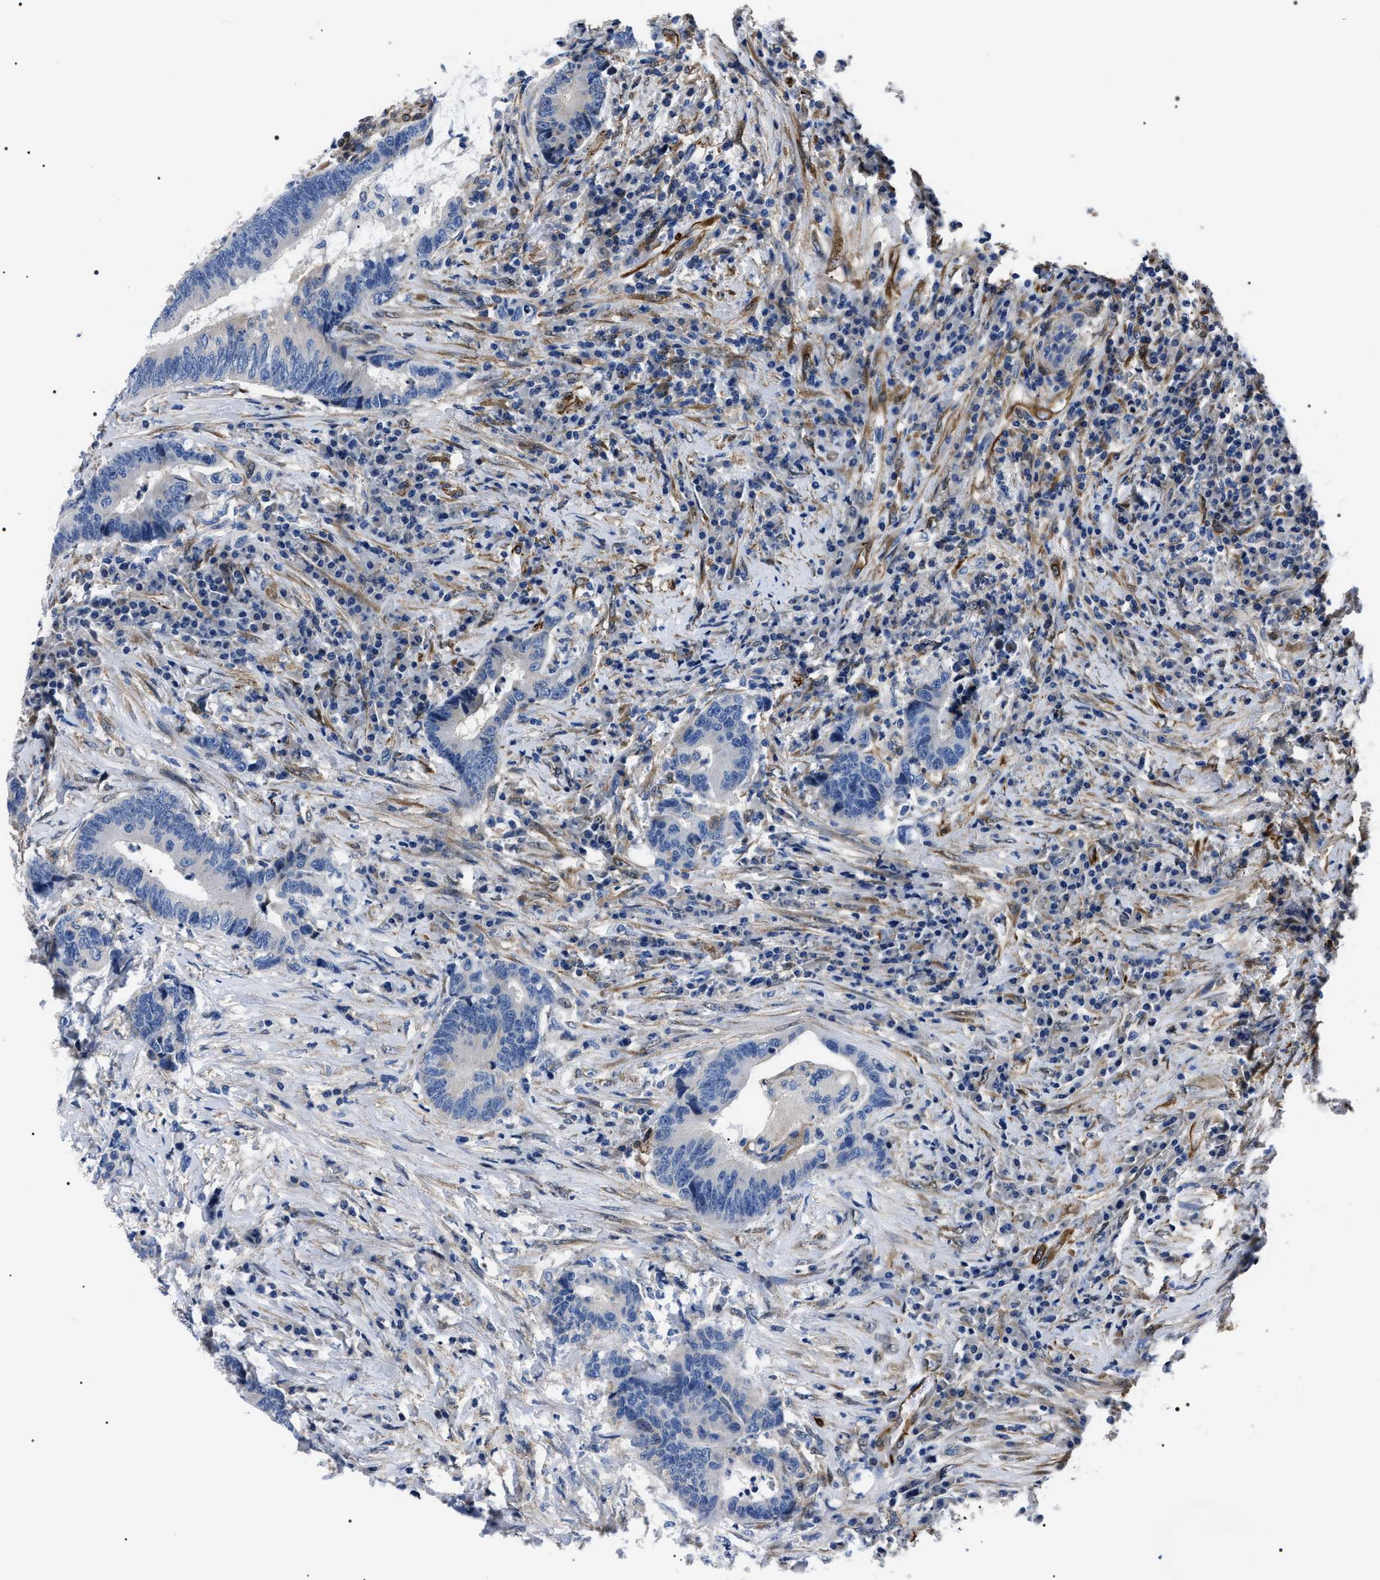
{"staining": {"intensity": "negative", "quantity": "none", "location": "none"}, "tissue": "colorectal cancer", "cell_type": "Tumor cells", "image_type": "cancer", "snomed": [{"axis": "morphology", "description": "Adenocarcinoma, NOS"}, {"axis": "topography", "description": "Rectum"}, {"axis": "topography", "description": "Anal"}], "caption": "Tumor cells show no significant staining in colorectal adenocarcinoma. The staining is performed using DAB (3,3'-diaminobenzidine) brown chromogen with nuclei counter-stained in using hematoxylin.", "gene": "BAG2", "patient": {"sex": "female", "age": 89}}